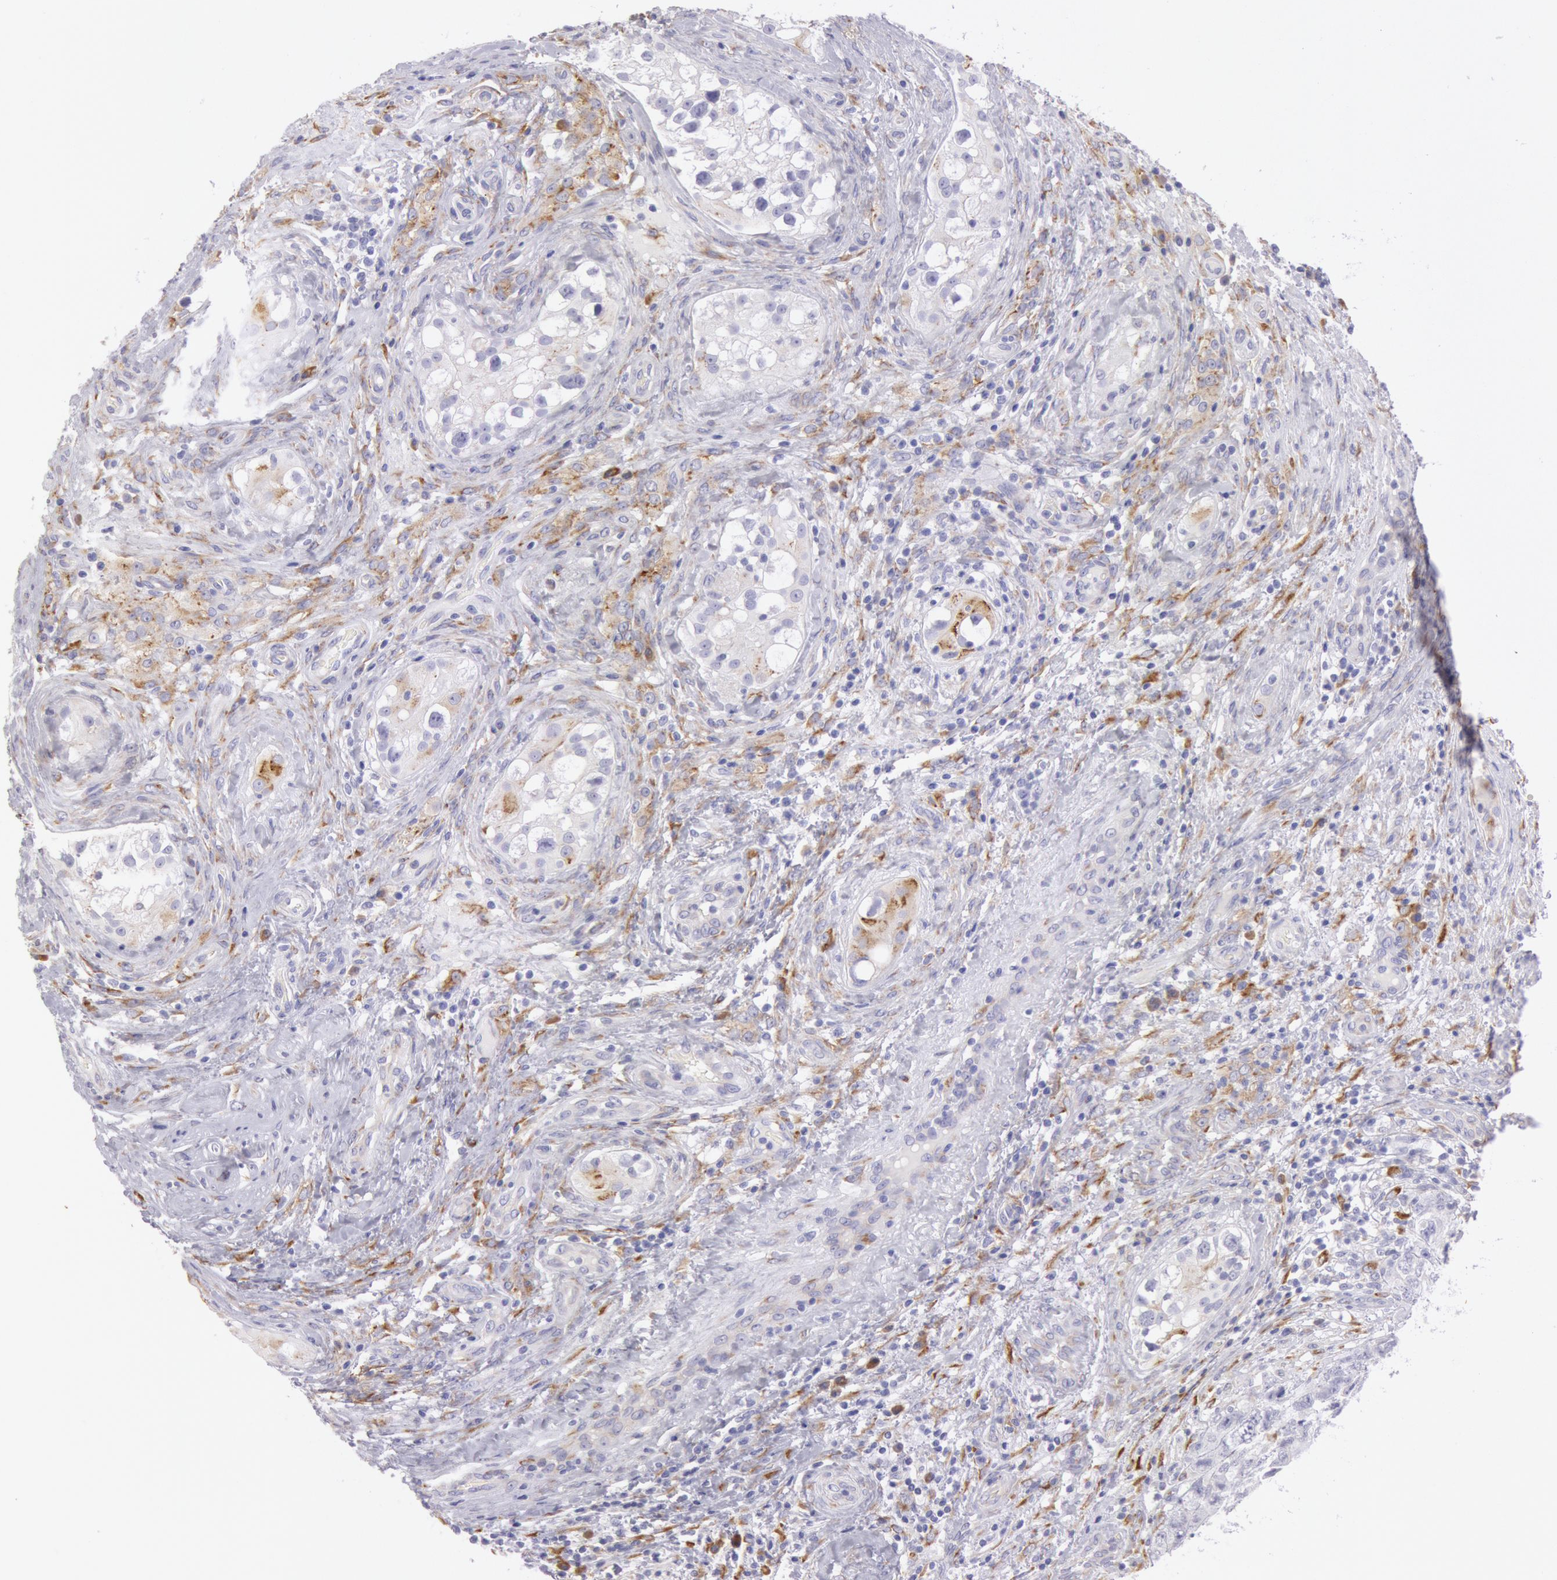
{"staining": {"intensity": "moderate", "quantity": "<25%", "location": "cytoplasmic/membranous,nuclear"}, "tissue": "testis cancer", "cell_type": "Tumor cells", "image_type": "cancer", "snomed": [{"axis": "morphology", "description": "Carcinoma, Embryonal, NOS"}, {"axis": "topography", "description": "Testis"}], "caption": "Testis cancer stained with a protein marker reveals moderate staining in tumor cells.", "gene": "CIDEB", "patient": {"sex": "male", "age": 31}}